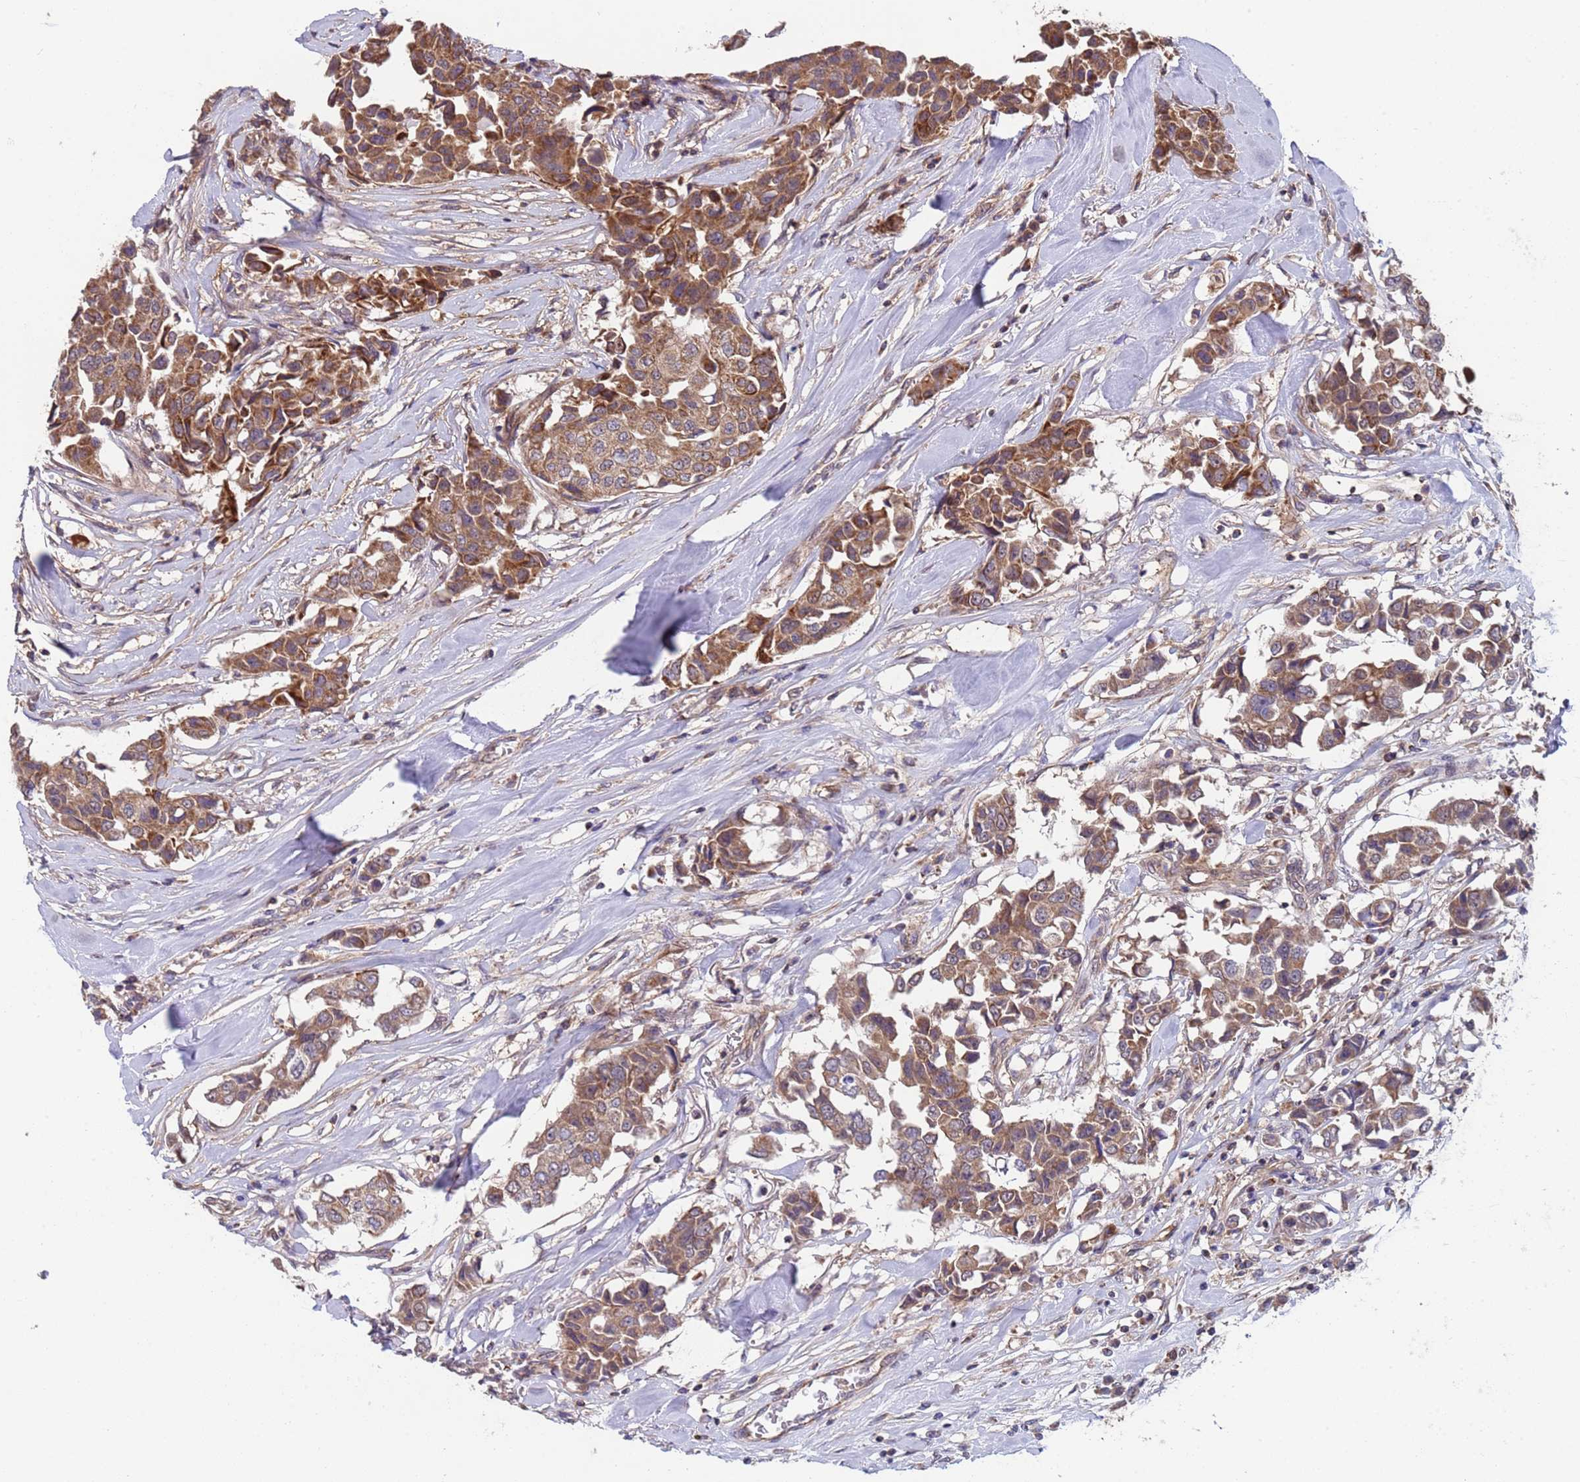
{"staining": {"intensity": "moderate", "quantity": ">75%", "location": "cytoplasmic/membranous"}, "tissue": "breast cancer", "cell_type": "Tumor cells", "image_type": "cancer", "snomed": [{"axis": "morphology", "description": "Duct carcinoma"}, {"axis": "topography", "description": "Breast"}], "caption": "The image exhibits immunohistochemical staining of invasive ductal carcinoma (breast). There is moderate cytoplasmic/membranous positivity is appreciated in about >75% of tumor cells. (IHC, brightfield microscopy, high magnification).", "gene": "ACAD8", "patient": {"sex": "female", "age": 80}}